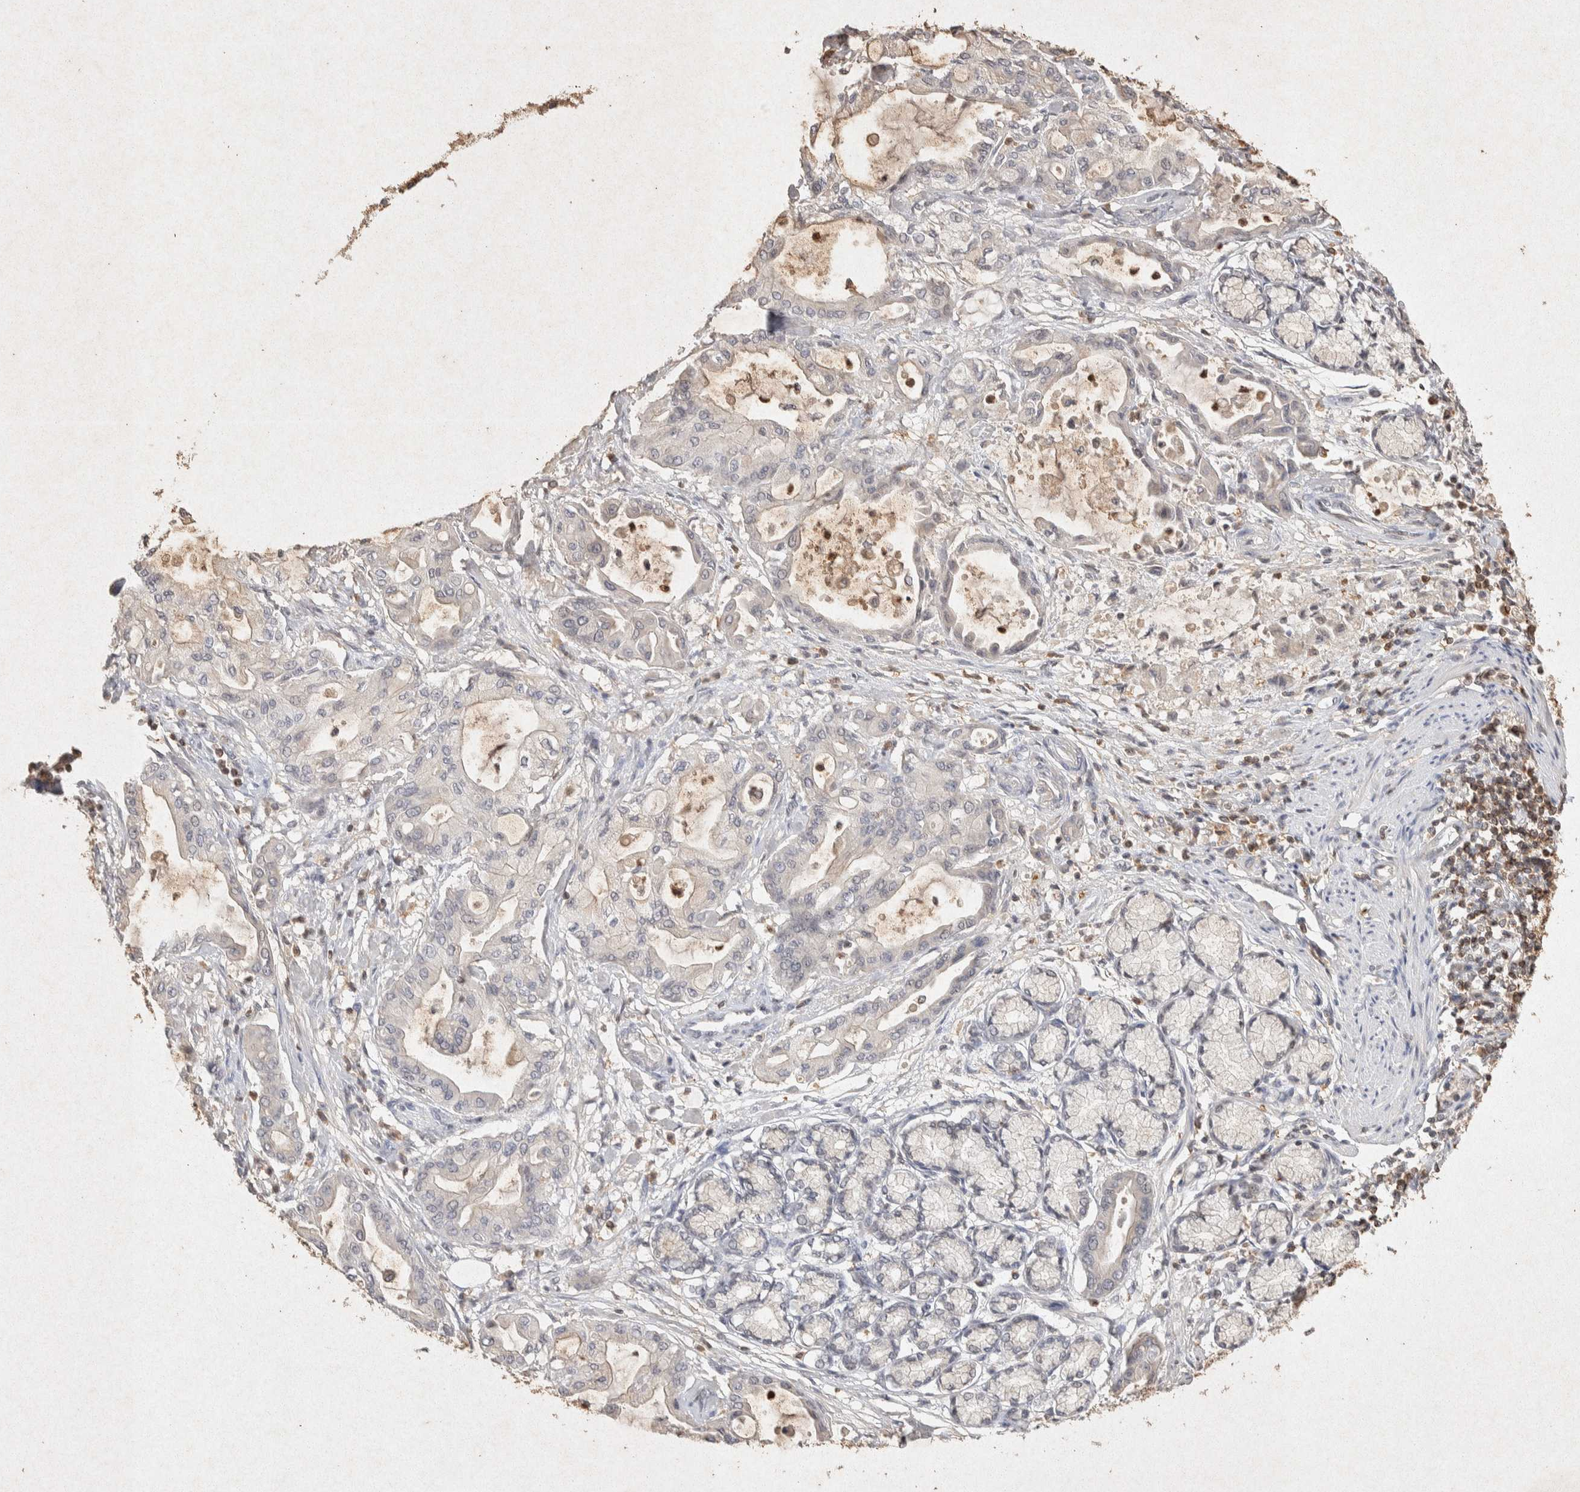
{"staining": {"intensity": "weak", "quantity": "<25%", "location": "cytoplasmic/membranous"}, "tissue": "pancreatic cancer", "cell_type": "Tumor cells", "image_type": "cancer", "snomed": [{"axis": "morphology", "description": "Adenocarcinoma, NOS"}, {"axis": "morphology", "description": "Adenocarcinoma, metastatic, NOS"}, {"axis": "topography", "description": "Lymph node"}, {"axis": "topography", "description": "Pancreas"}, {"axis": "topography", "description": "Duodenum"}], "caption": "This is an immunohistochemistry (IHC) image of human adenocarcinoma (pancreatic). There is no expression in tumor cells.", "gene": "RAC2", "patient": {"sex": "female", "age": 64}}